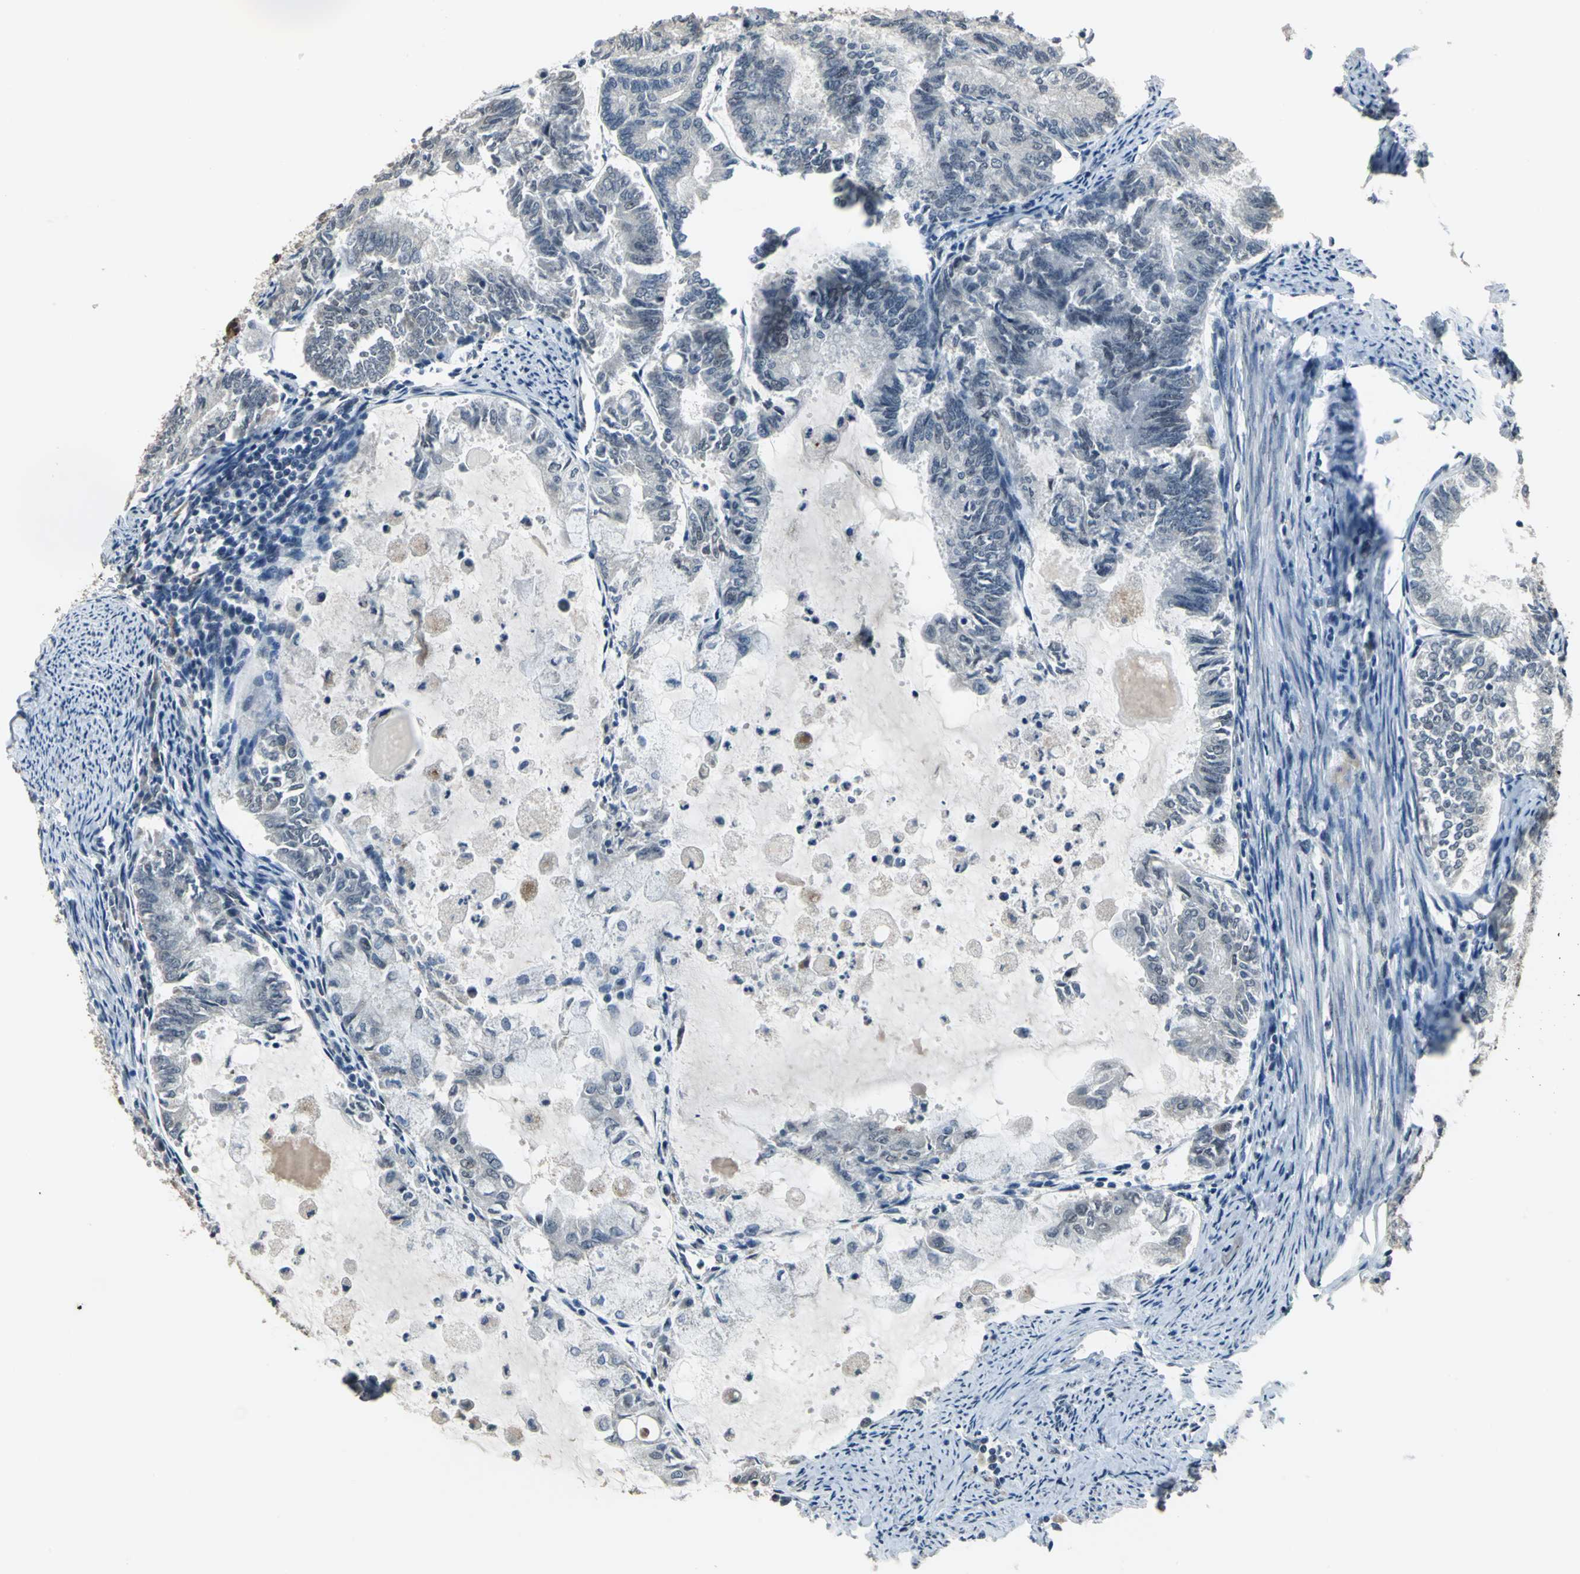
{"staining": {"intensity": "negative", "quantity": "none", "location": "none"}, "tissue": "endometrial cancer", "cell_type": "Tumor cells", "image_type": "cancer", "snomed": [{"axis": "morphology", "description": "Adenocarcinoma, NOS"}, {"axis": "topography", "description": "Endometrium"}], "caption": "Immunohistochemistry micrograph of neoplastic tissue: endometrial cancer stained with DAB shows no significant protein staining in tumor cells. (Stains: DAB (3,3'-diaminobenzidine) IHC with hematoxylin counter stain, Microscopy: brightfield microscopy at high magnification).", "gene": "ELF2", "patient": {"sex": "female", "age": 86}}